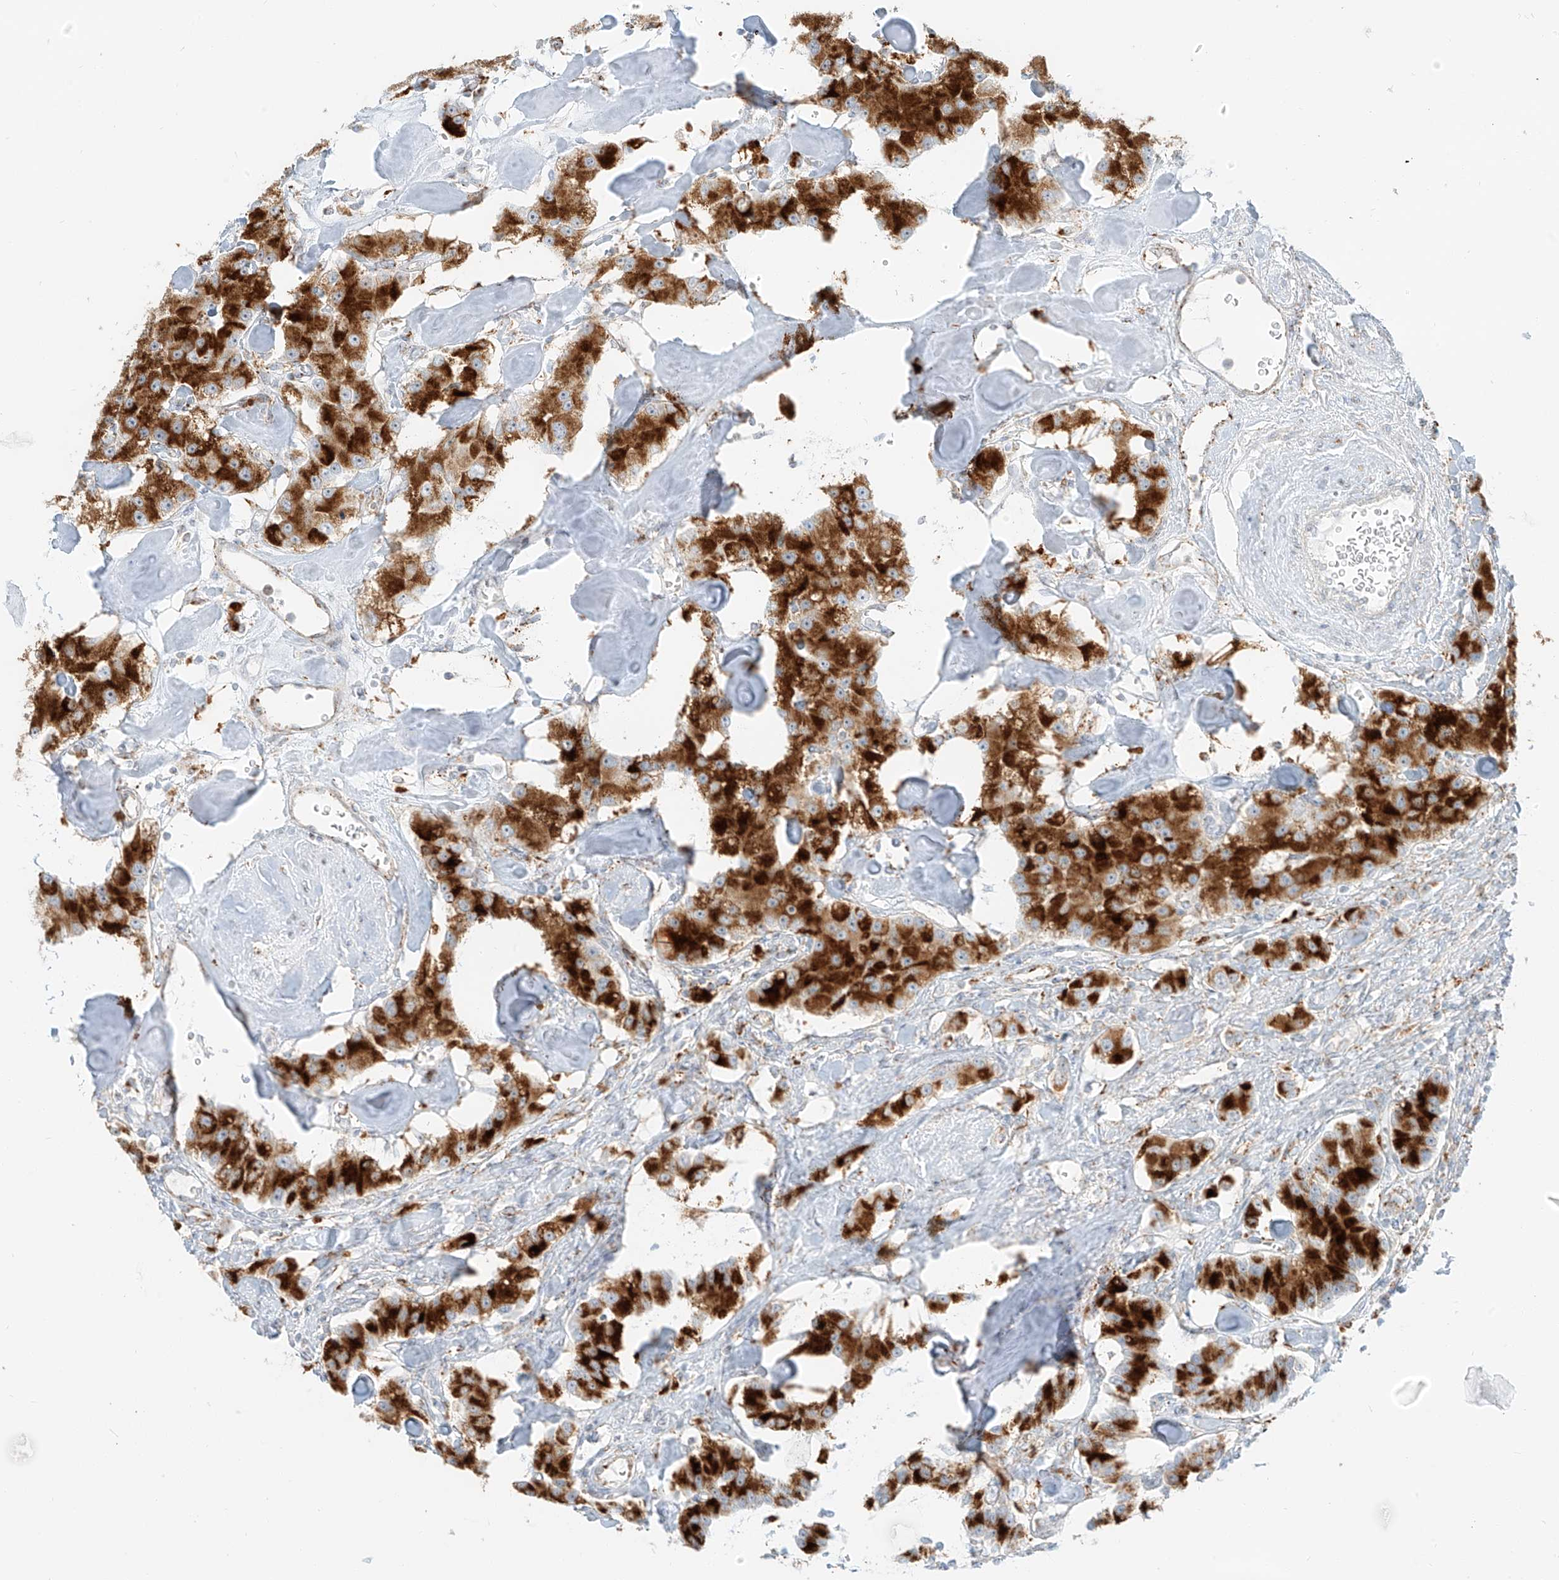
{"staining": {"intensity": "strong", "quantity": ">75%", "location": "cytoplasmic/membranous"}, "tissue": "carcinoid", "cell_type": "Tumor cells", "image_type": "cancer", "snomed": [{"axis": "morphology", "description": "Carcinoid, malignant, NOS"}, {"axis": "topography", "description": "Pancreas"}], "caption": "Protein expression analysis of malignant carcinoid exhibits strong cytoplasmic/membranous expression in approximately >75% of tumor cells. The staining was performed using DAB (3,3'-diaminobenzidine), with brown indicating positive protein expression. Nuclei are stained blue with hematoxylin.", "gene": "SLC35F6", "patient": {"sex": "male", "age": 41}}